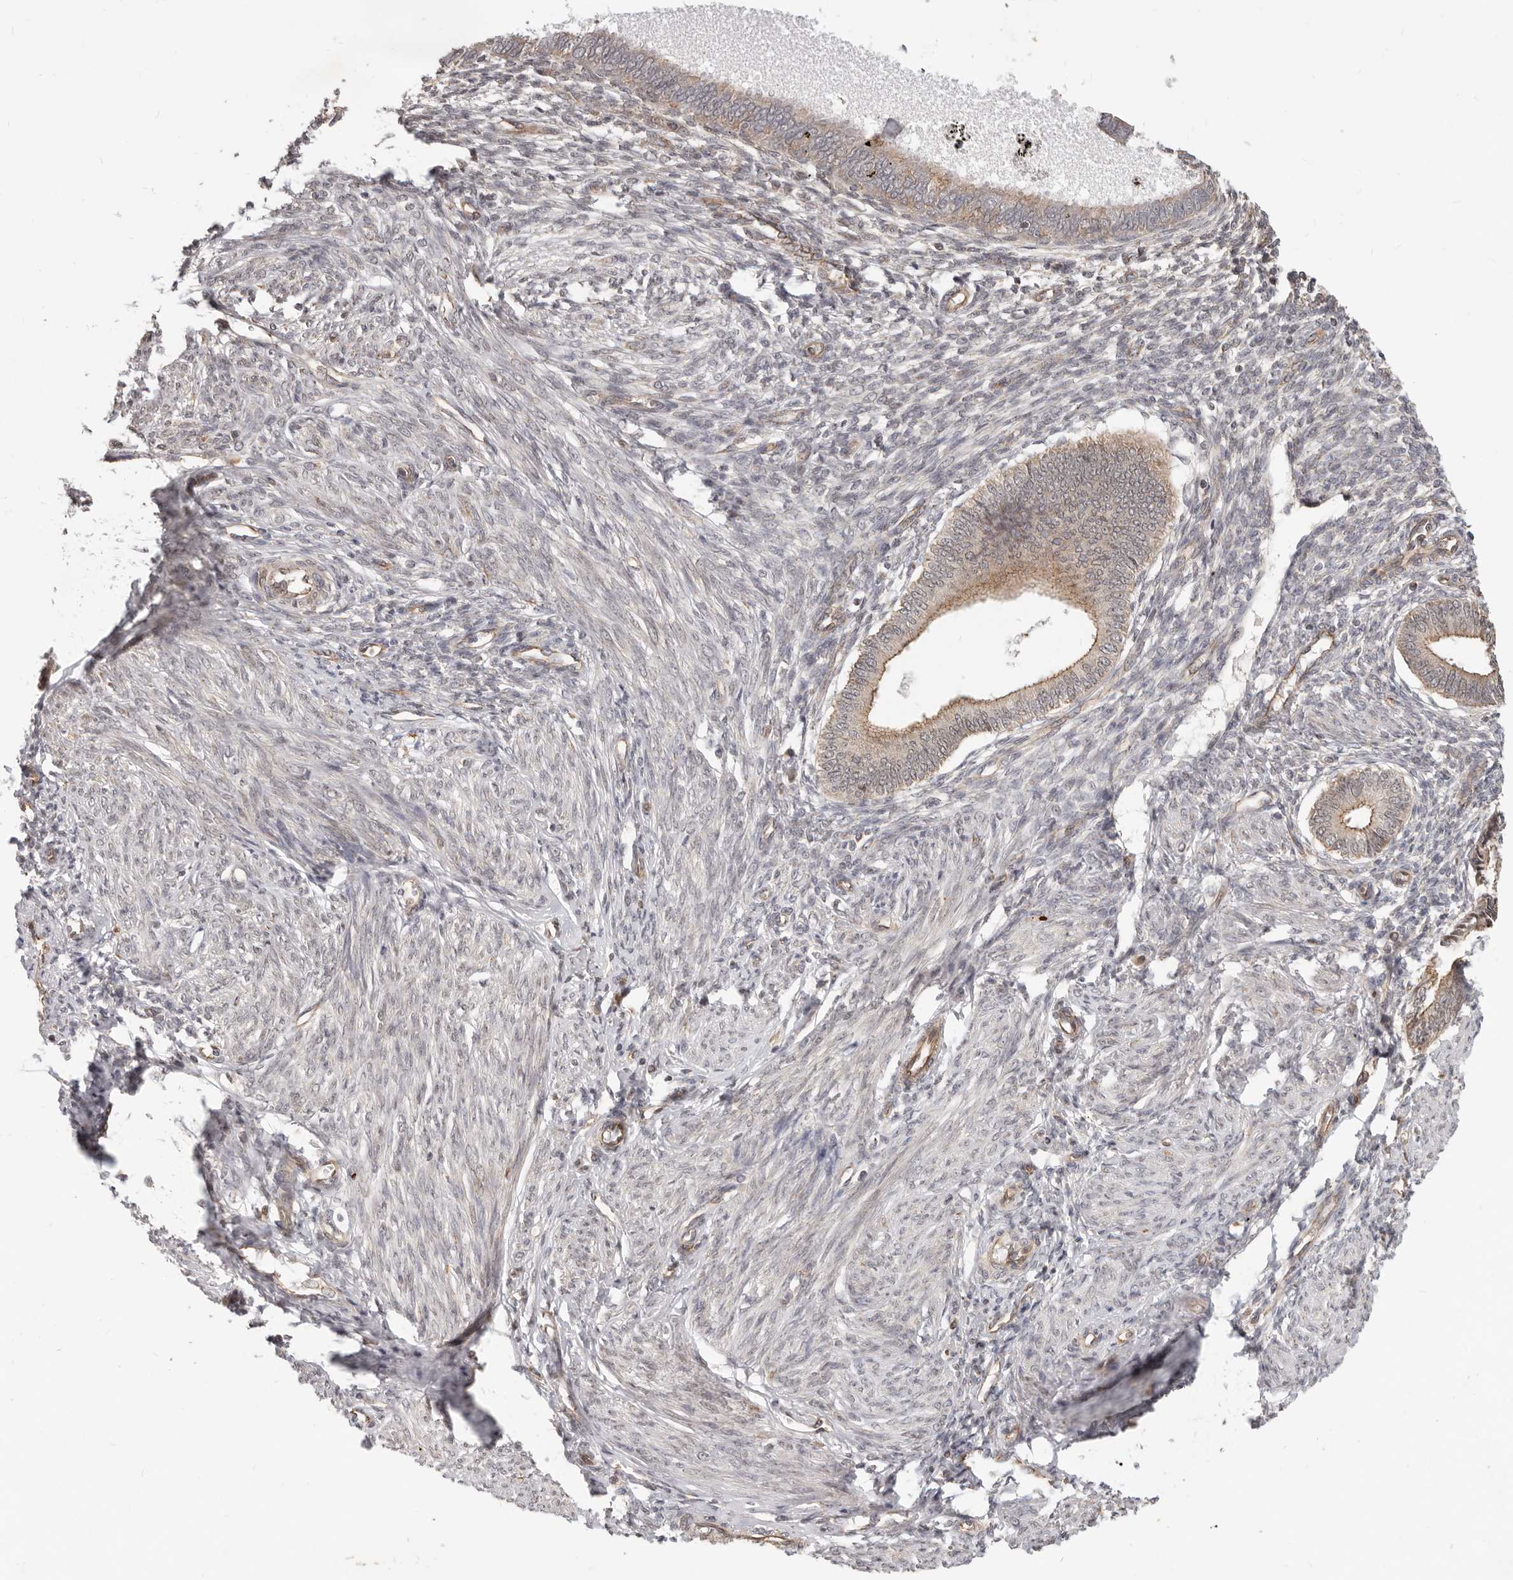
{"staining": {"intensity": "negative", "quantity": "none", "location": "none"}, "tissue": "endometrium", "cell_type": "Cells in endometrial stroma", "image_type": "normal", "snomed": [{"axis": "morphology", "description": "Normal tissue, NOS"}, {"axis": "topography", "description": "Endometrium"}], "caption": "Benign endometrium was stained to show a protein in brown. There is no significant positivity in cells in endometrial stroma. (Stains: DAB (3,3'-diaminobenzidine) immunohistochemistry with hematoxylin counter stain, Microscopy: brightfield microscopy at high magnification).", "gene": "USP49", "patient": {"sex": "female", "age": 46}}